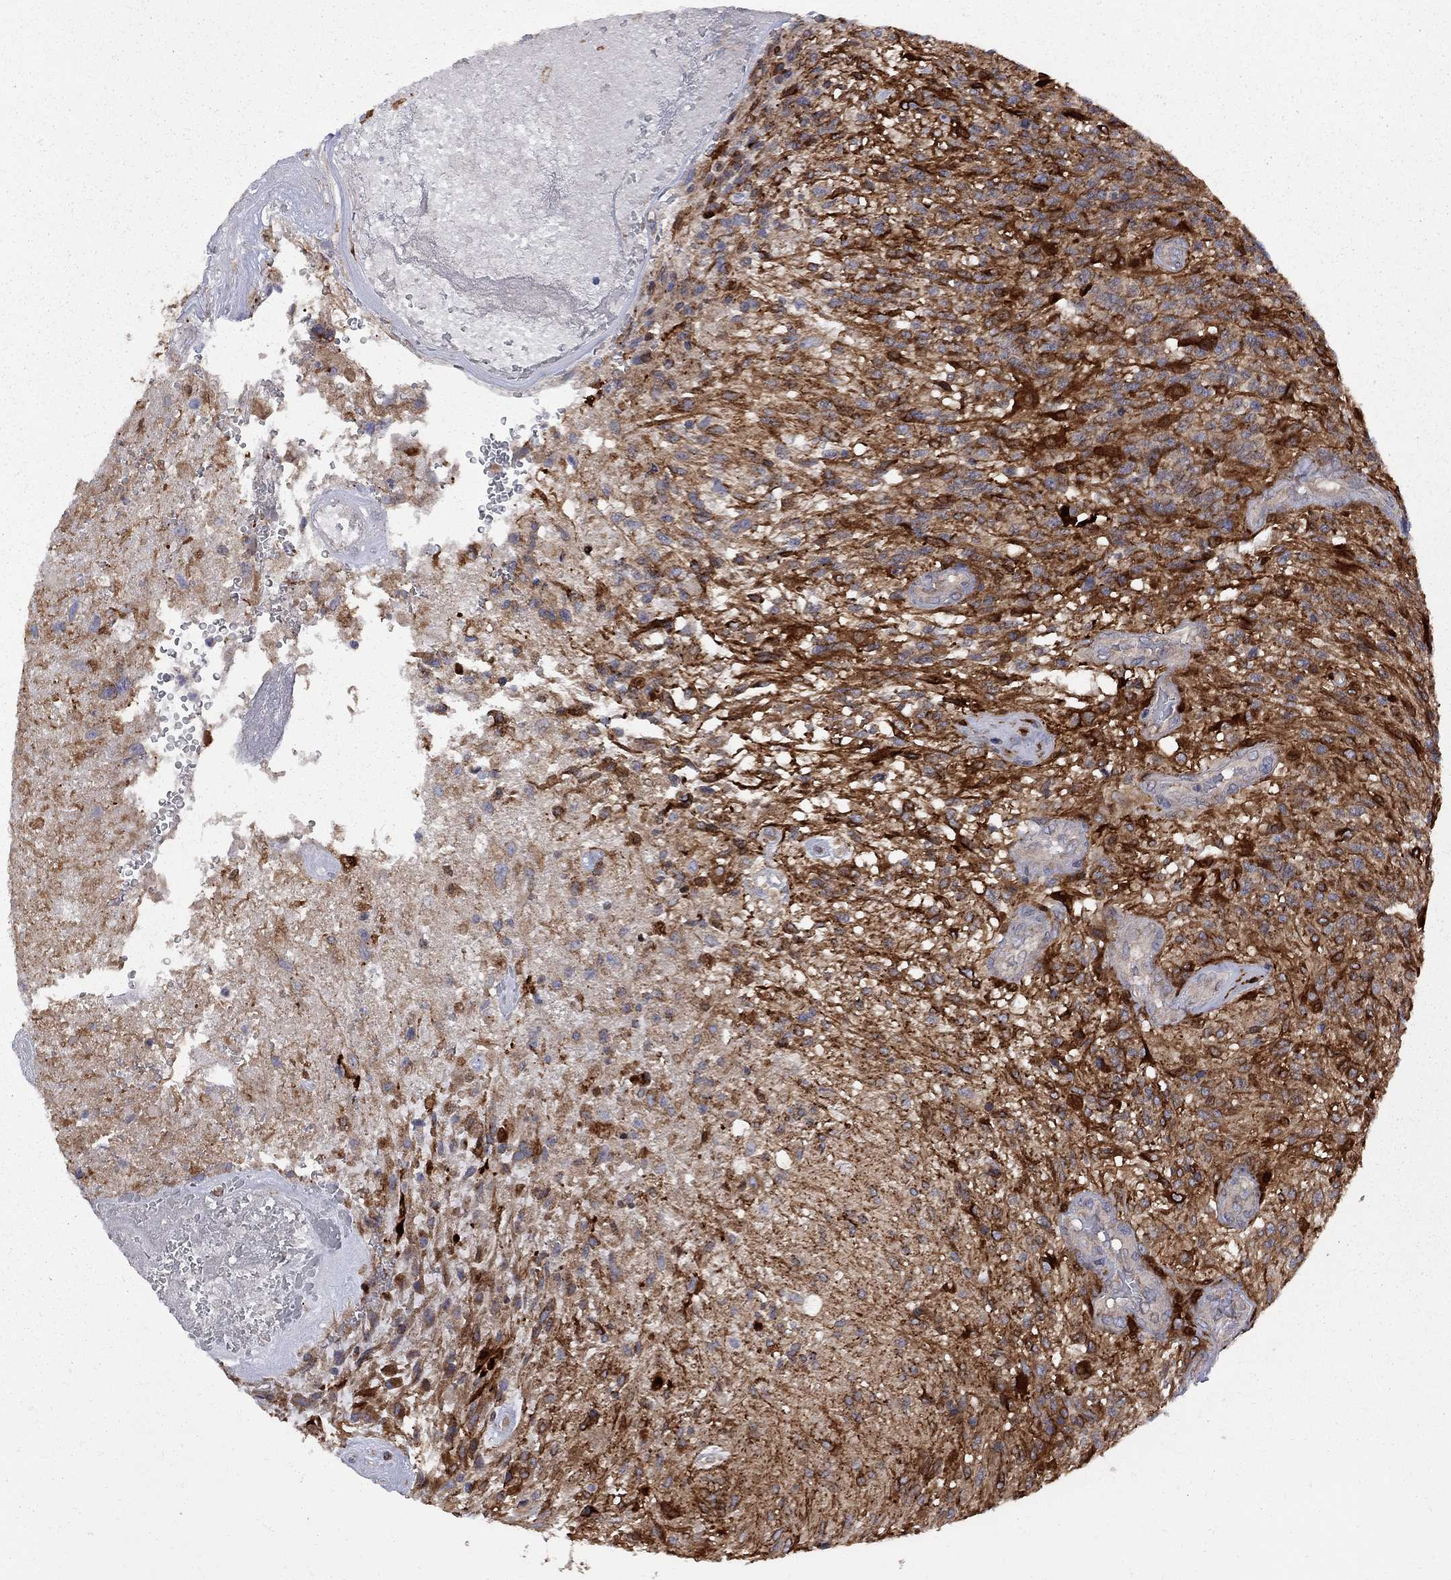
{"staining": {"intensity": "strong", "quantity": "25%-75%", "location": "cytoplasmic/membranous"}, "tissue": "glioma", "cell_type": "Tumor cells", "image_type": "cancer", "snomed": [{"axis": "morphology", "description": "Glioma, malignant, High grade"}, {"axis": "topography", "description": "Brain"}], "caption": "Protein expression analysis of malignant high-grade glioma shows strong cytoplasmic/membranous positivity in approximately 25%-75% of tumor cells.", "gene": "MTHFR", "patient": {"sex": "male", "age": 56}}